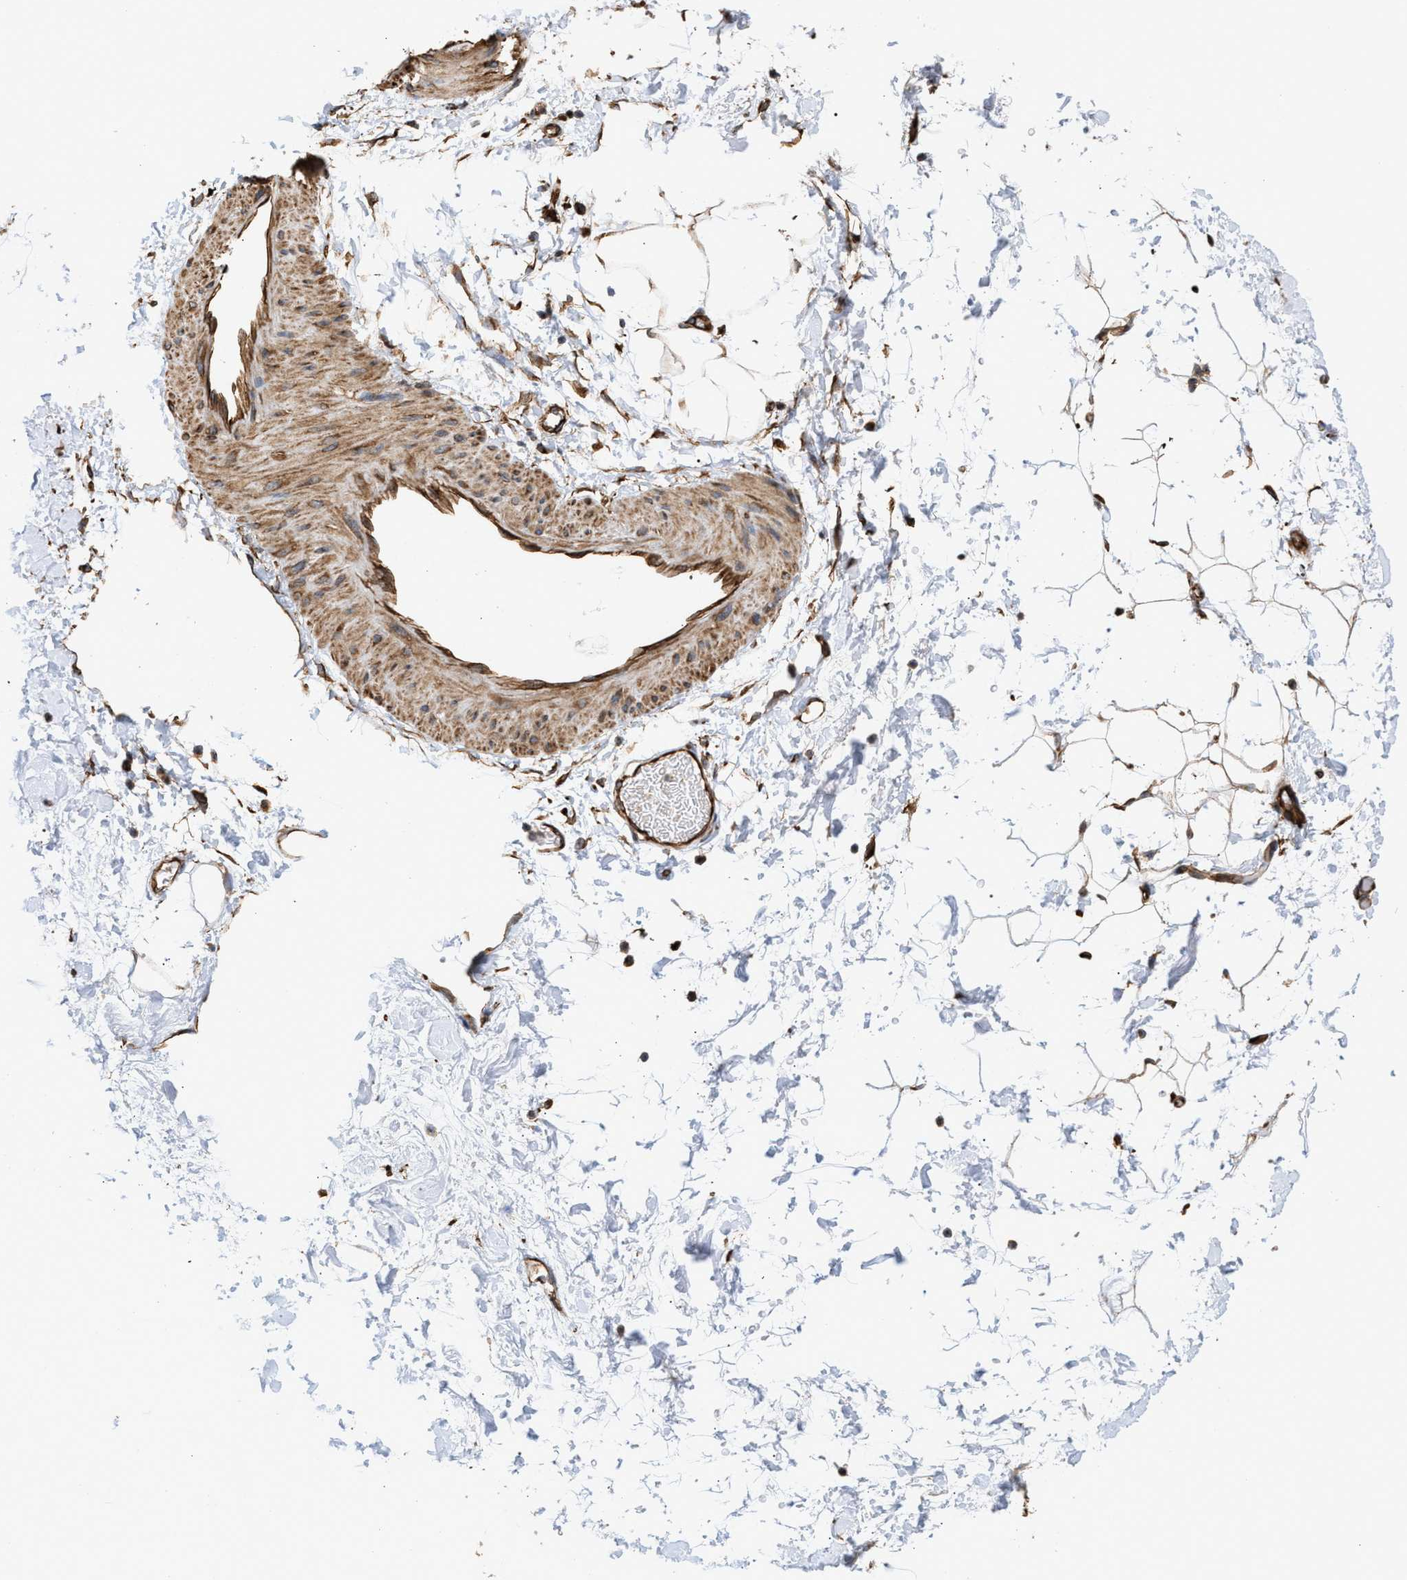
{"staining": {"intensity": "moderate", "quantity": ">75%", "location": "cytoplasmic/membranous"}, "tissue": "adipose tissue", "cell_type": "Adipocytes", "image_type": "normal", "snomed": [{"axis": "morphology", "description": "Normal tissue, NOS"}, {"axis": "topography", "description": "Soft tissue"}], "caption": "Immunohistochemical staining of unremarkable adipose tissue reveals >75% levels of moderate cytoplasmic/membranous protein expression in approximately >75% of adipocytes. Ihc stains the protein of interest in brown and the nuclei are stained blue.", "gene": "EPS15L1", "patient": {"sex": "male", "age": 72}}